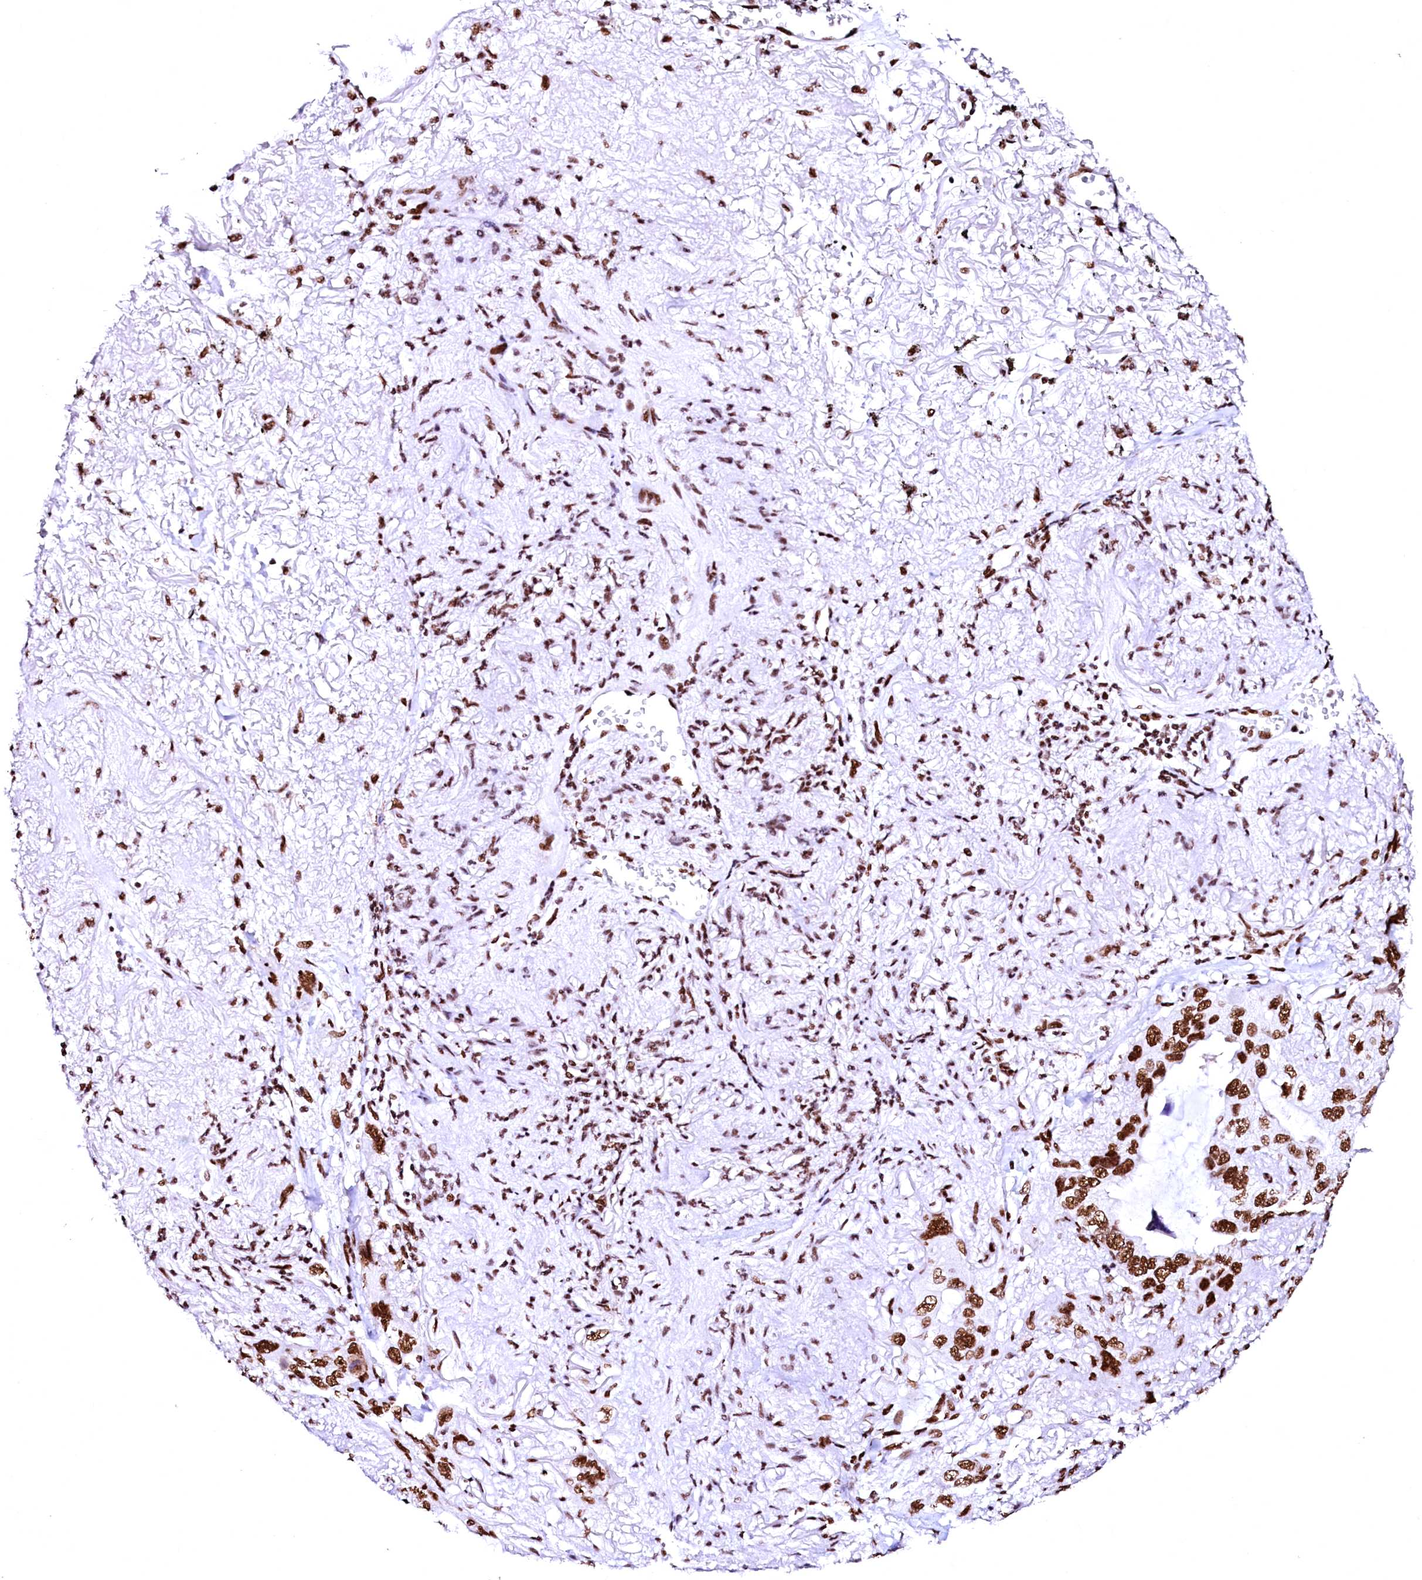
{"staining": {"intensity": "strong", "quantity": ">75%", "location": "nuclear"}, "tissue": "lung cancer", "cell_type": "Tumor cells", "image_type": "cancer", "snomed": [{"axis": "morphology", "description": "Squamous cell carcinoma, NOS"}, {"axis": "topography", "description": "Lung"}], "caption": "Immunohistochemistry (IHC) micrograph of neoplastic tissue: lung cancer (squamous cell carcinoma) stained using immunohistochemistry (IHC) demonstrates high levels of strong protein expression localized specifically in the nuclear of tumor cells, appearing as a nuclear brown color.", "gene": "CPSF6", "patient": {"sex": "female", "age": 73}}